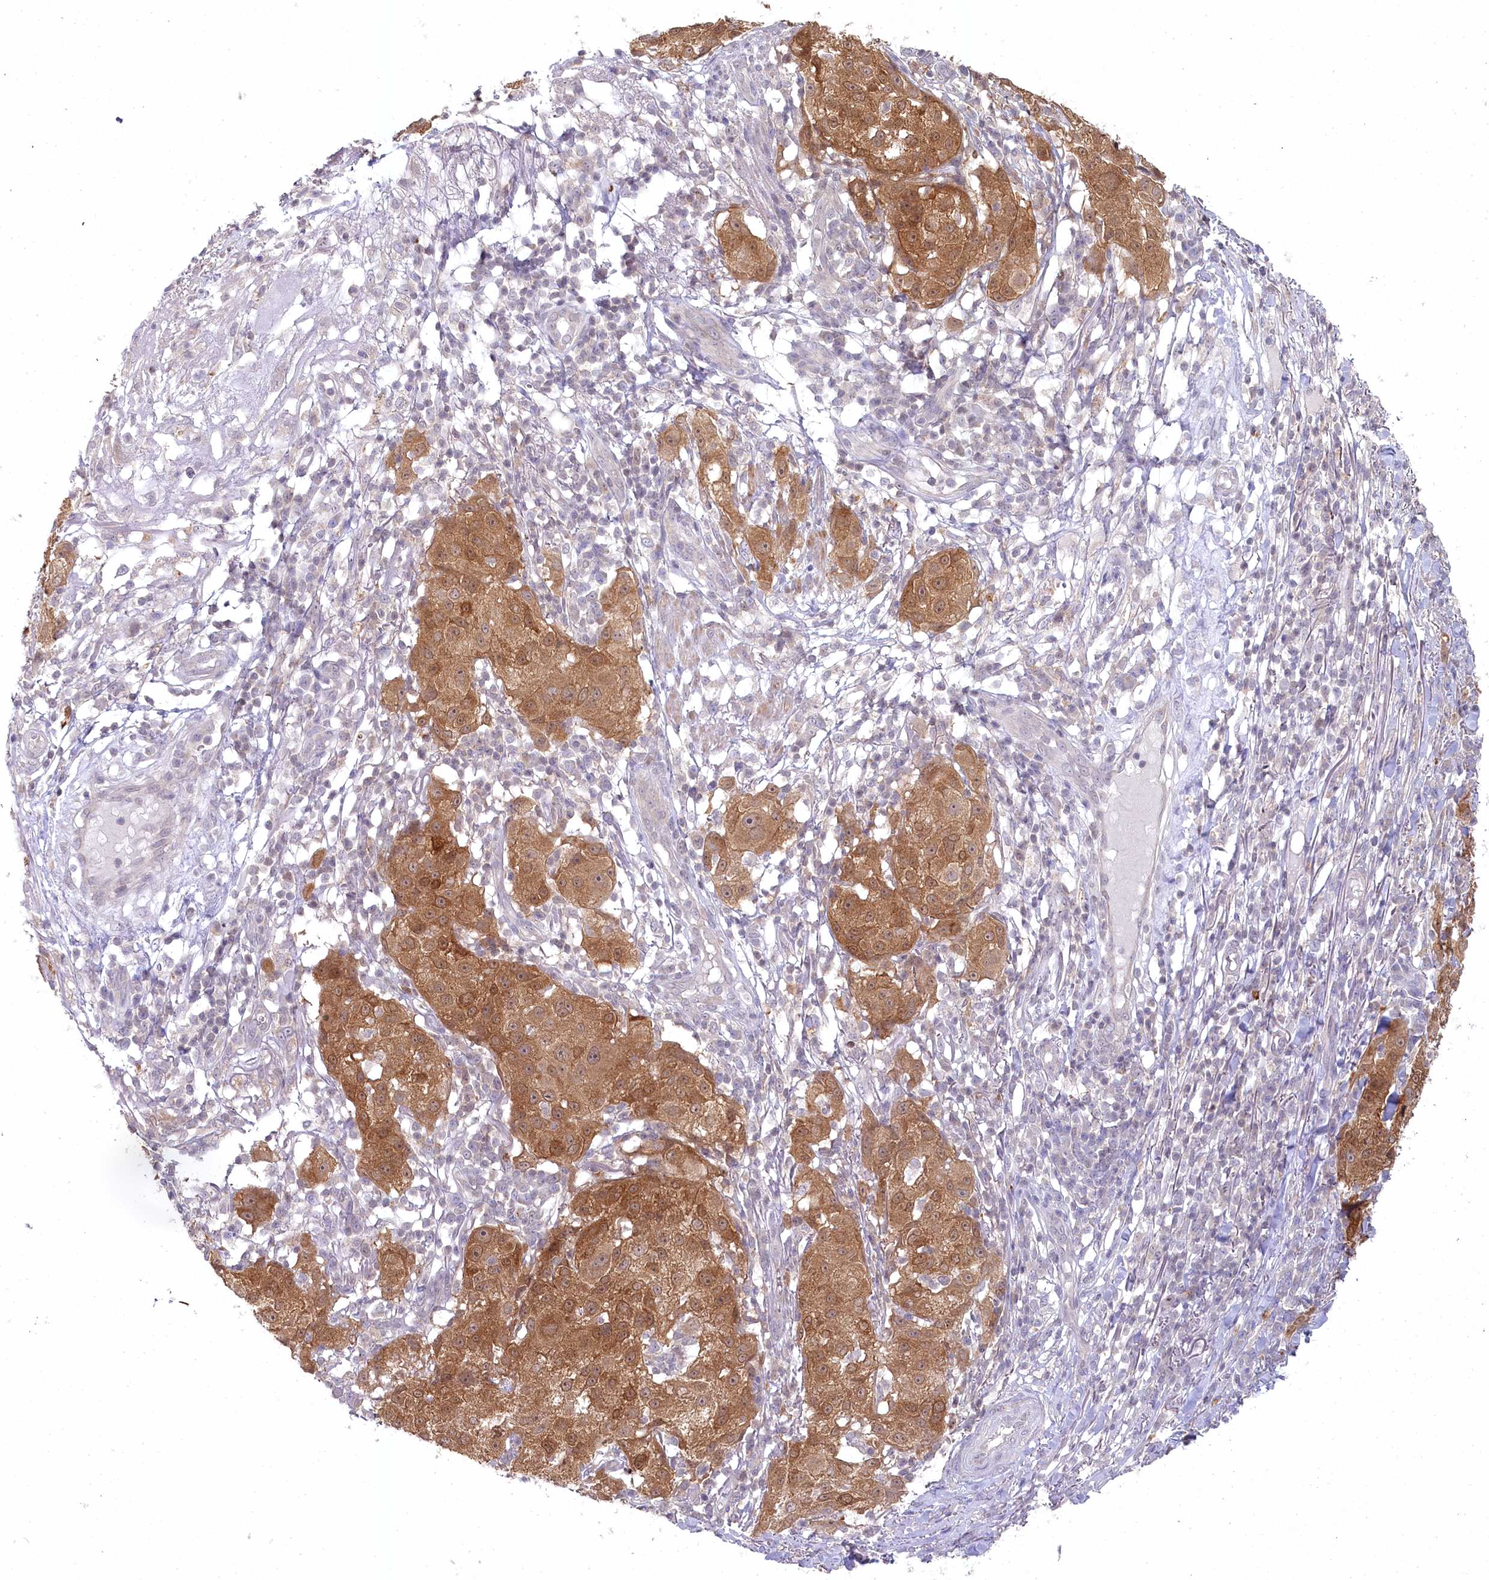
{"staining": {"intensity": "moderate", "quantity": ">75%", "location": "cytoplasmic/membranous"}, "tissue": "melanoma", "cell_type": "Tumor cells", "image_type": "cancer", "snomed": [{"axis": "morphology", "description": "Necrosis, NOS"}, {"axis": "morphology", "description": "Malignant melanoma, NOS"}, {"axis": "topography", "description": "Skin"}], "caption": "A brown stain highlights moderate cytoplasmic/membranous staining of a protein in human malignant melanoma tumor cells.", "gene": "AAMDC", "patient": {"sex": "female", "age": 87}}